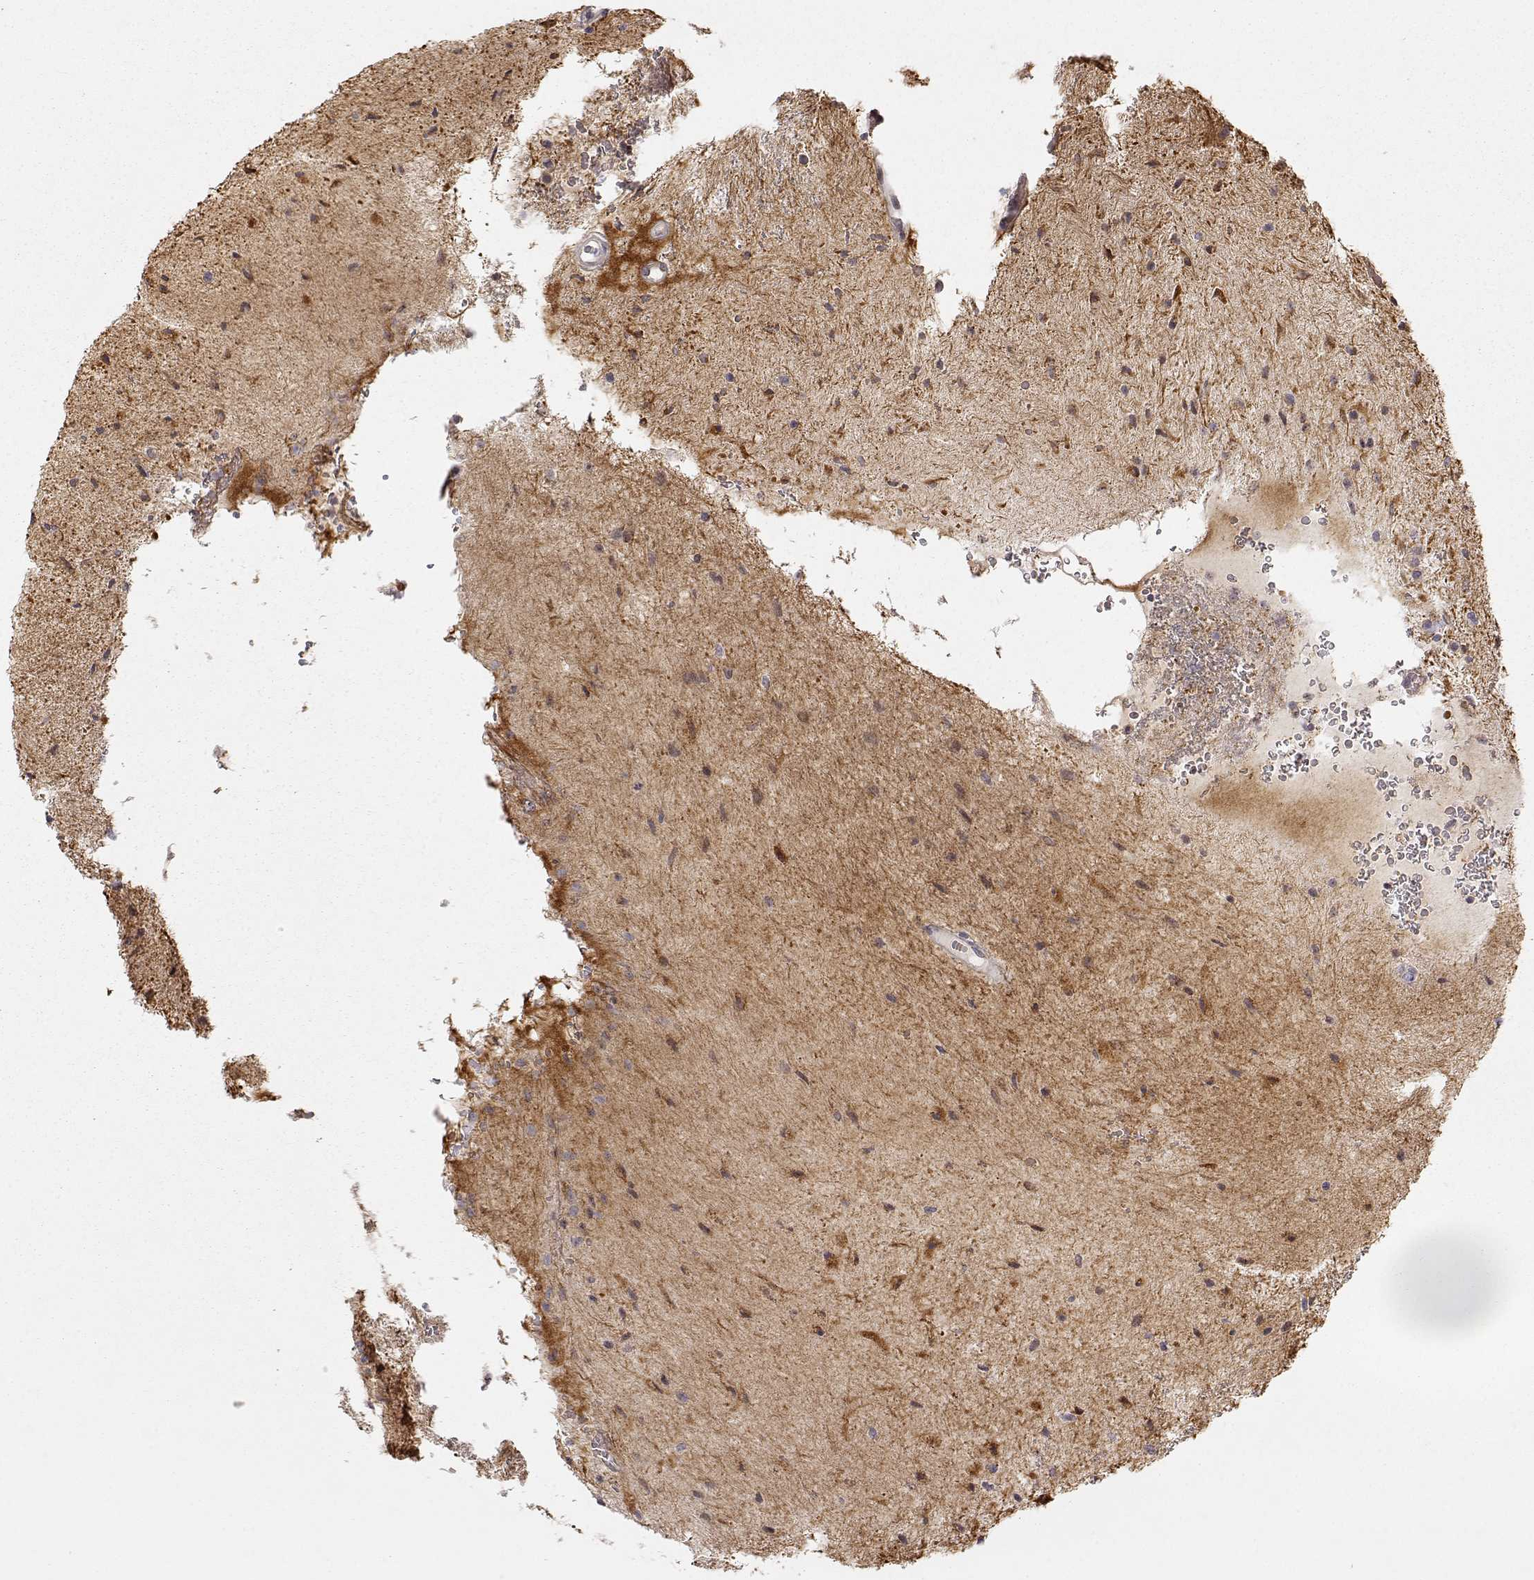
{"staining": {"intensity": "moderate", "quantity": ">75%", "location": "cytoplasmic/membranous"}, "tissue": "glioma", "cell_type": "Tumor cells", "image_type": "cancer", "snomed": [{"axis": "morphology", "description": "Glioma, malignant, Low grade"}, {"axis": "topography", "description": "Cerebellum"}], "caption": "Immunohistochemical staining of human glioma displays moderate cytoplasmic/membranous protein staining in approximately >75% of tumor cells.", "gene": "EXOG", "patient": {"sex": "female", "age": 14}}